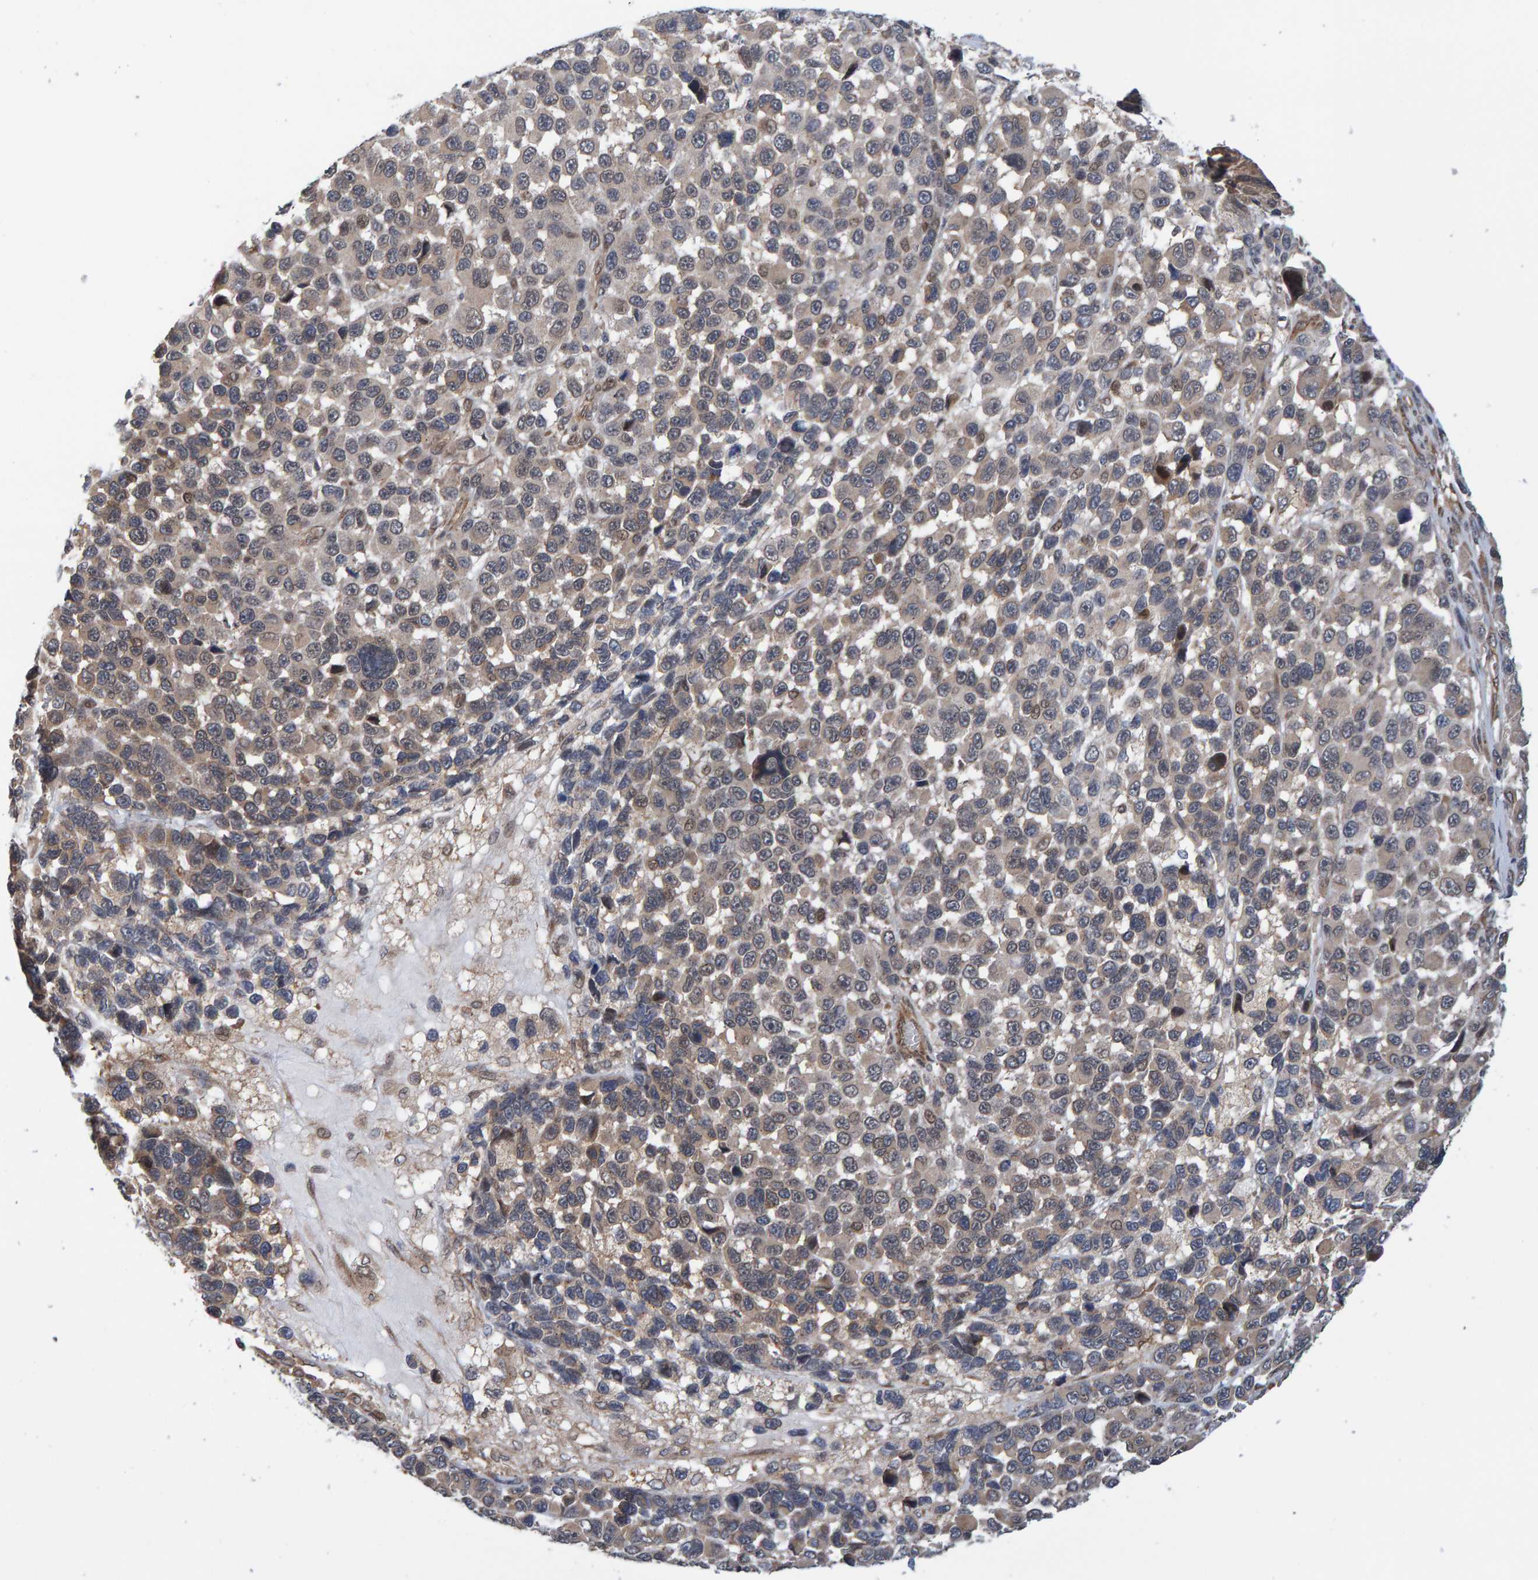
{"staining": {"intensity": "moderate", "quantity": "<25%", "location": "cytoplasmic/membranous"}, "tissue": "melanoma", "cell_type": "Tumor cells", "image_type": "cancer", "snomed": [{"axis": "morphology", "description": "Malignant melanoma, NOS"}, {"axis": "topography", "description": "Skin"}], "caption": "Brown immunohistochemical staining in melanoma demonstrates moderate cytoplasmic/membranous expression in about <25% of tumor cells.", "gene": "SCRN2", "patient": {"sex": "male", "age": 53}}